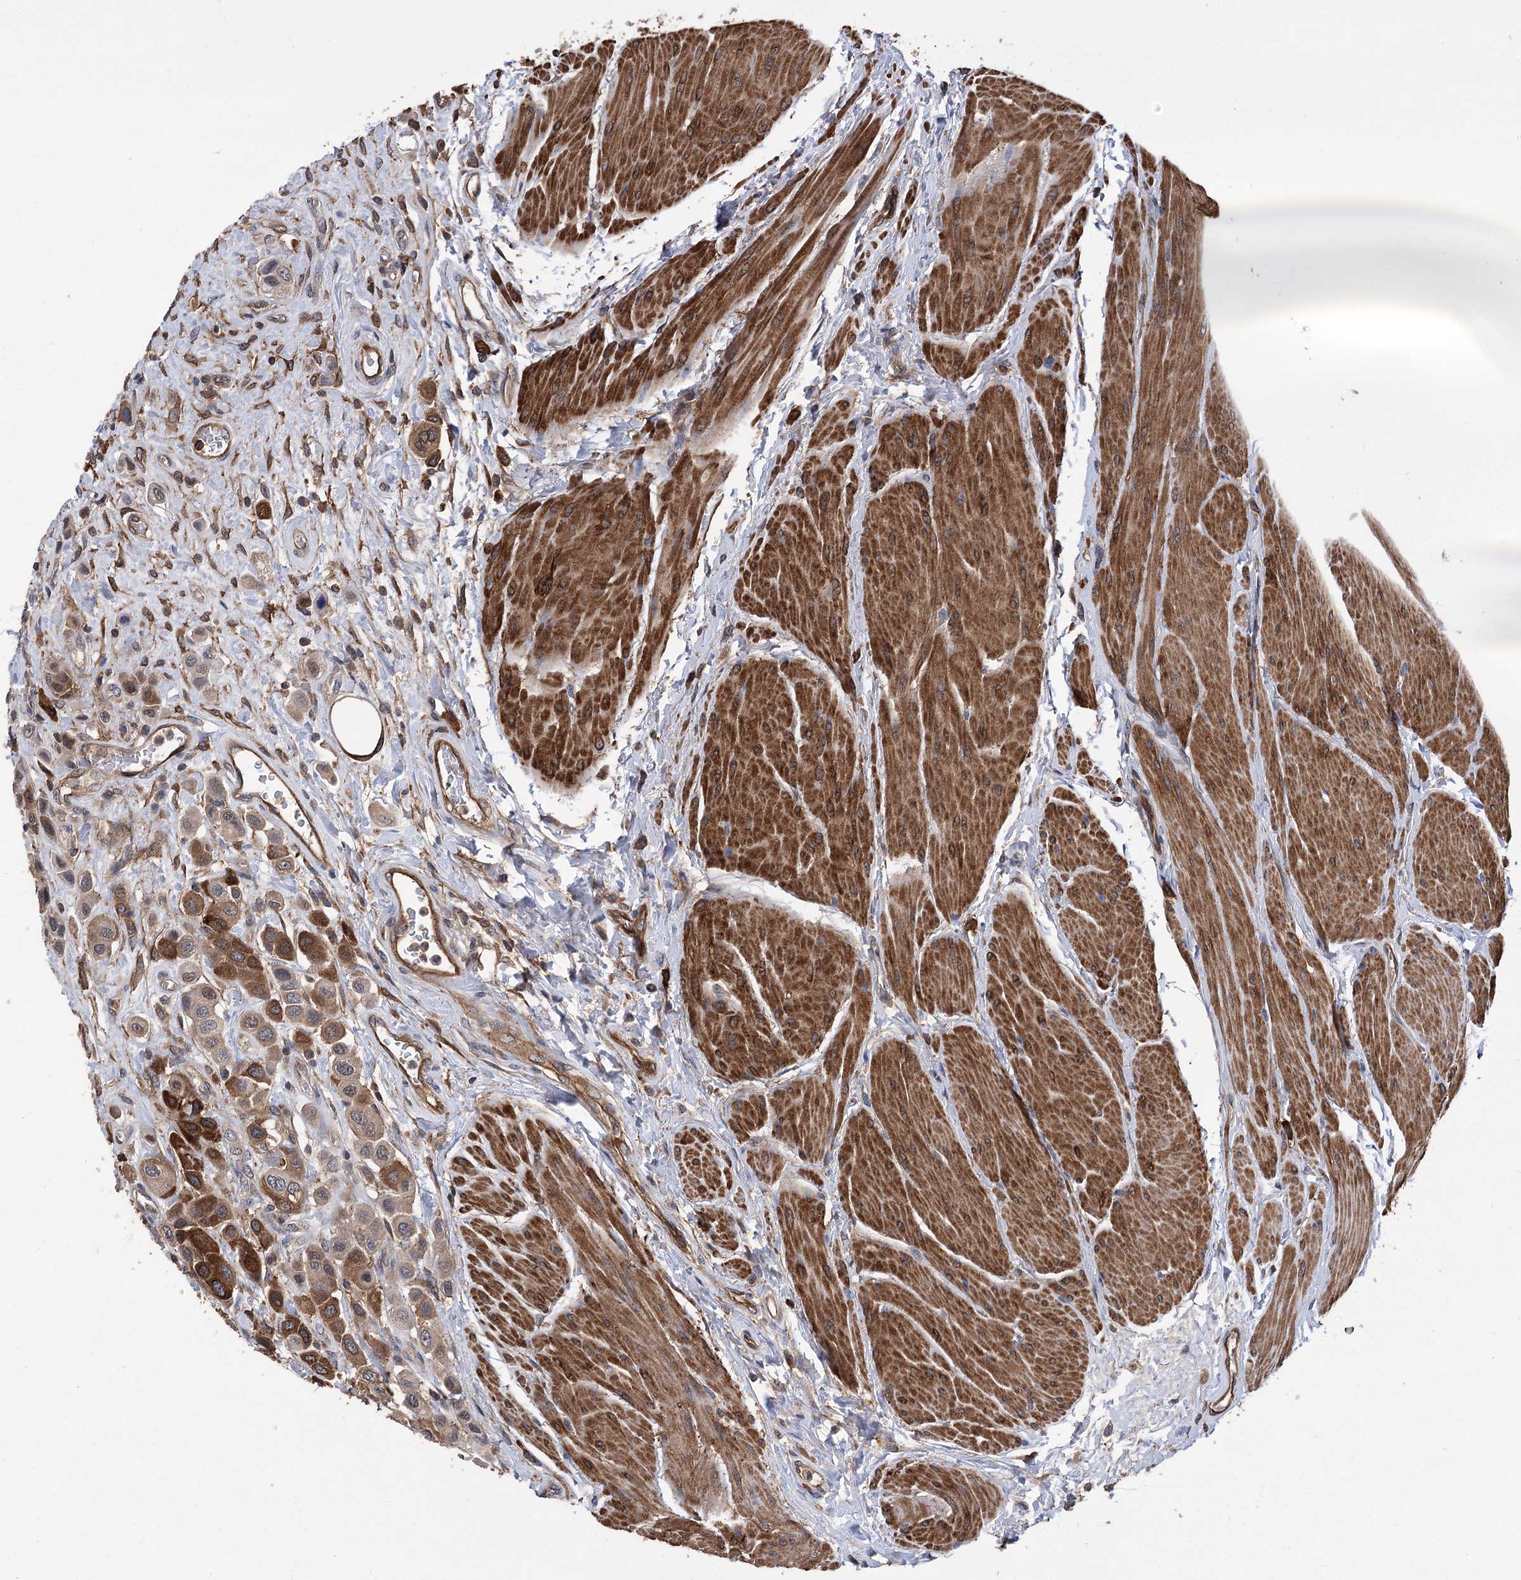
{"staining": {"intensity": "moderate", "quantity": ">75%", "location": "cytoplasmic/membranous"}, "tissue": "urothelial cancer", "cell_type": "Tumor cells", "image_type": "cancer", "snomed": [{"axis": "morphology", "description": "Urothelial carcinoma, High grade"}, {"axis": "topography", "description": "Urinary bladder"}], "caption": "Protein staining of urothelial cancer tissue reveals moderate cytoplasmic/membranous expression in about >75% of tumor cells. Immunohistochemistry stains the protein in brown and the nuclei are stained blue.", "gene": "DPP3", "patient": {"sex": "male", "age": 50}}